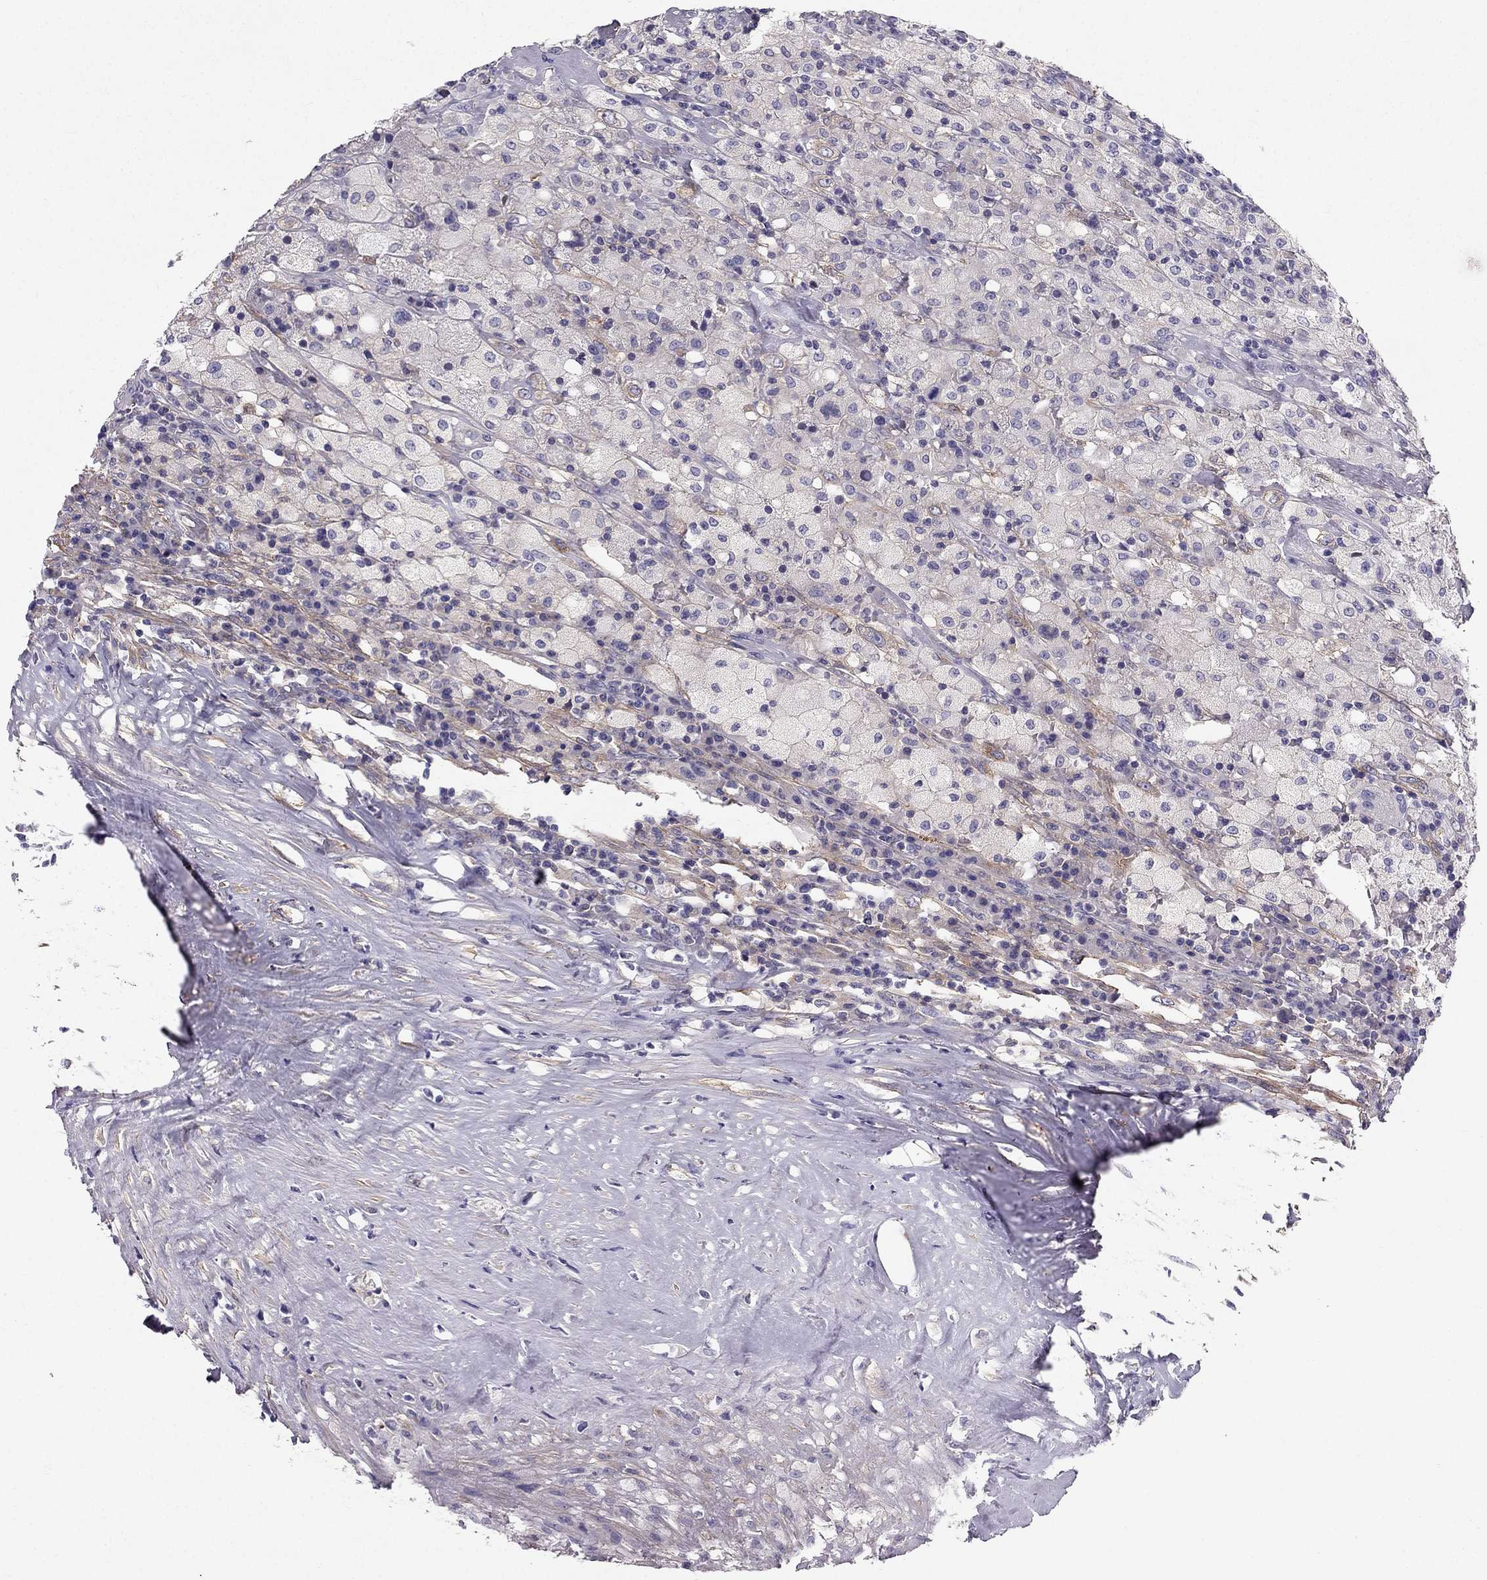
{"staining": {"intensity": "negative", "quantity": "none", "location": "none"}, "tissue": "testis cancer", "cell_type": "Tumor cells", "image_type": "cancer", "snomed": [{"axis": "morphology", "description": "Necrosis, NOS"}, {"axis": "morphology", "description": "Carcinoma, Embryonal, NOS"}, {"axis": "topography", "description": "Testis"}], "caption": "A high-resolution image shows immunohistochemistry (IHC) staining of embryonal carcinoma (testis), which reveals no significant expression in tumor cells.", "gene": "SYT5", "patient": {"sex": "male", "age": 19}}